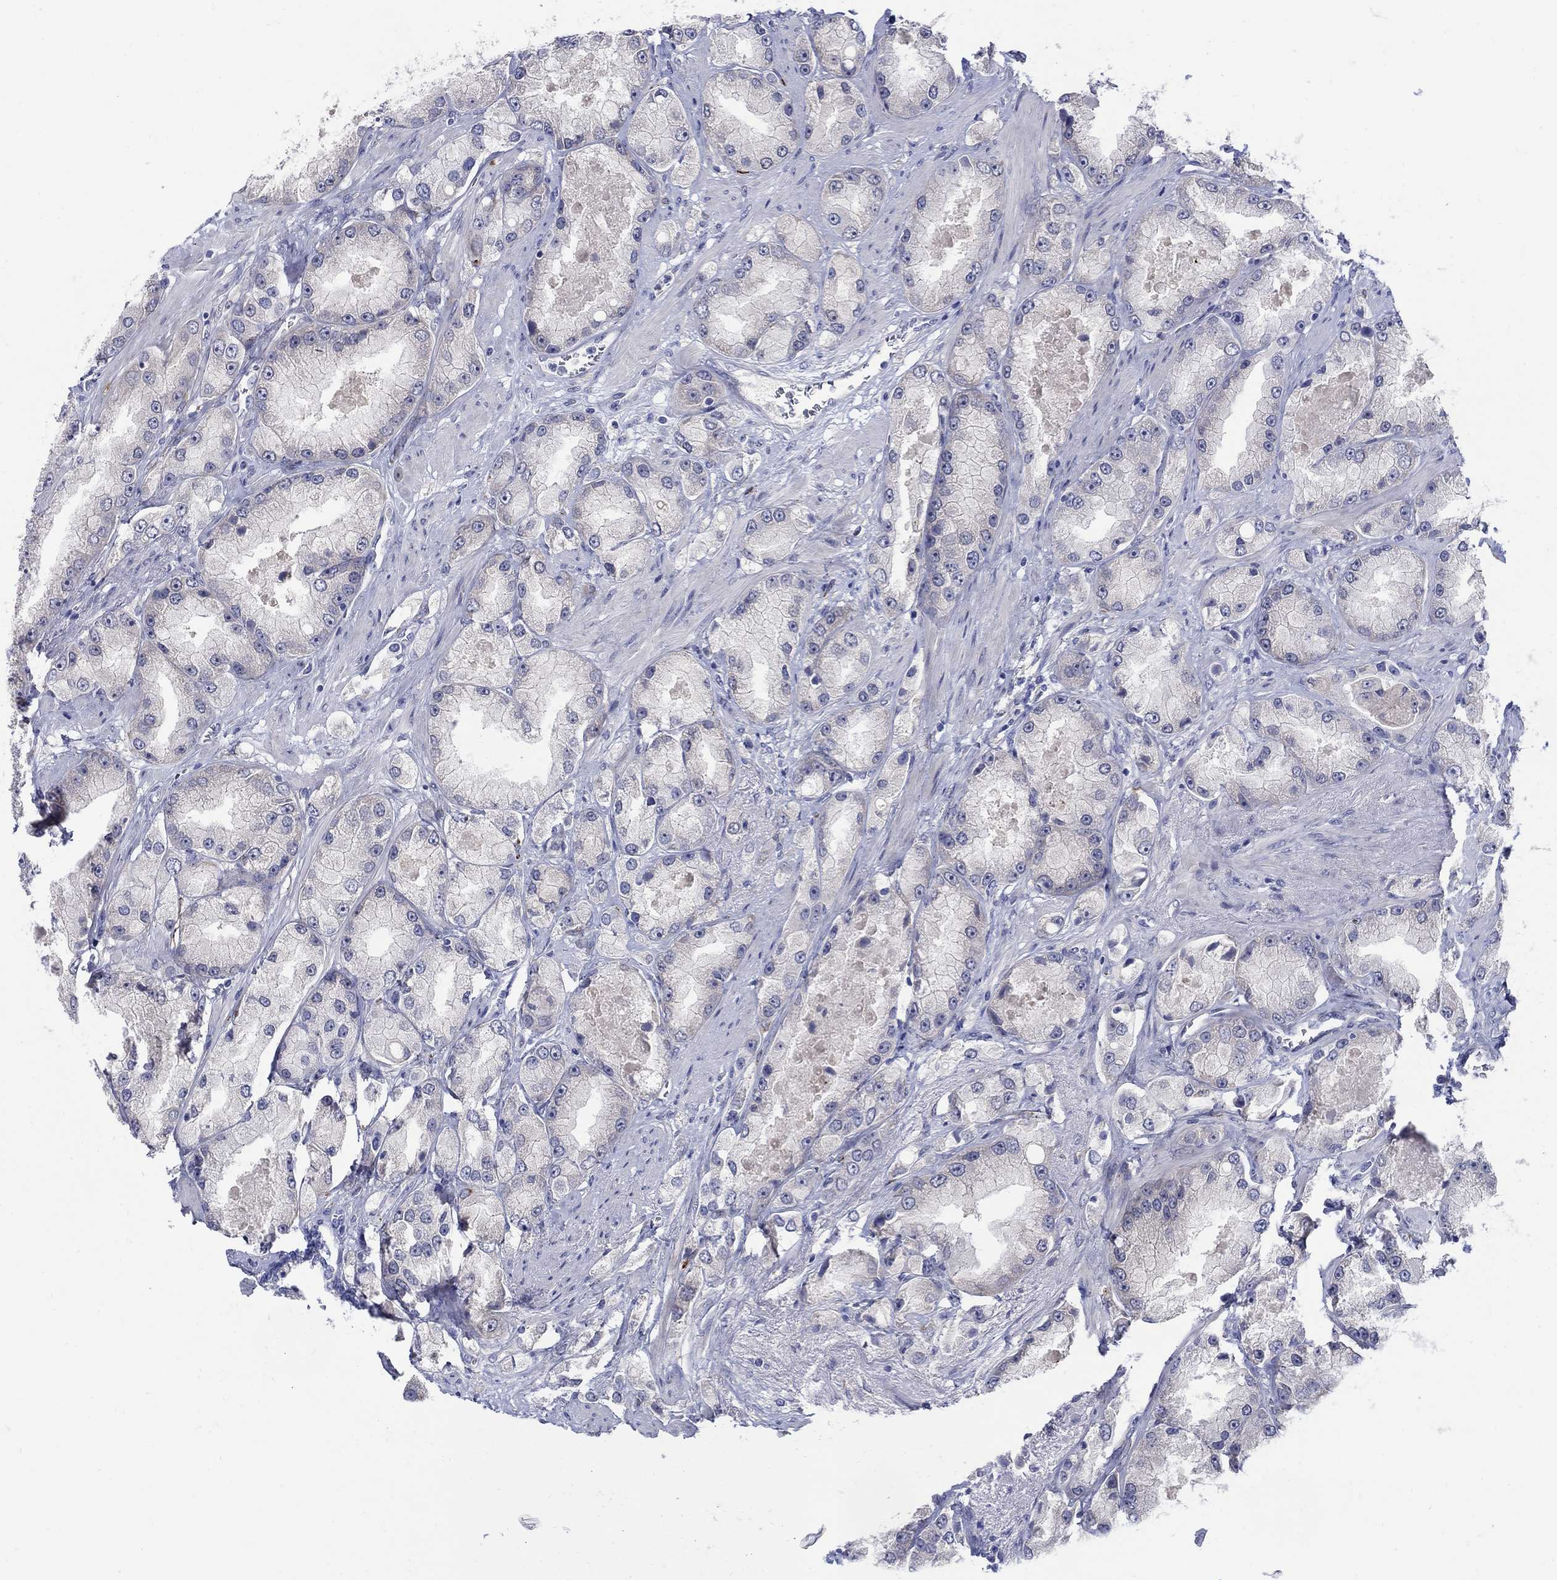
{"staining": {"intensity": "negative", "quantity": "none", "location": "none"}, "tissue": "prostate cancer", "cell_type": "Tumor cells", "image_type": "cancer", "snomed": [{"axis": "morphology", "description": "Adenocarcinoma, NOS"}, {"axis": "topography", "description": "Prostate and seminal vesicle, NOS"}, {"axis": "topography", "description": "Prostate"}], "caption": "DAB immunohistochemical staining of adenocarcinoma (prostate) demonstrates no significant staining in tumor cells.", "gene": "REEP2", "patient": {"sex": "male", "age": 64}}